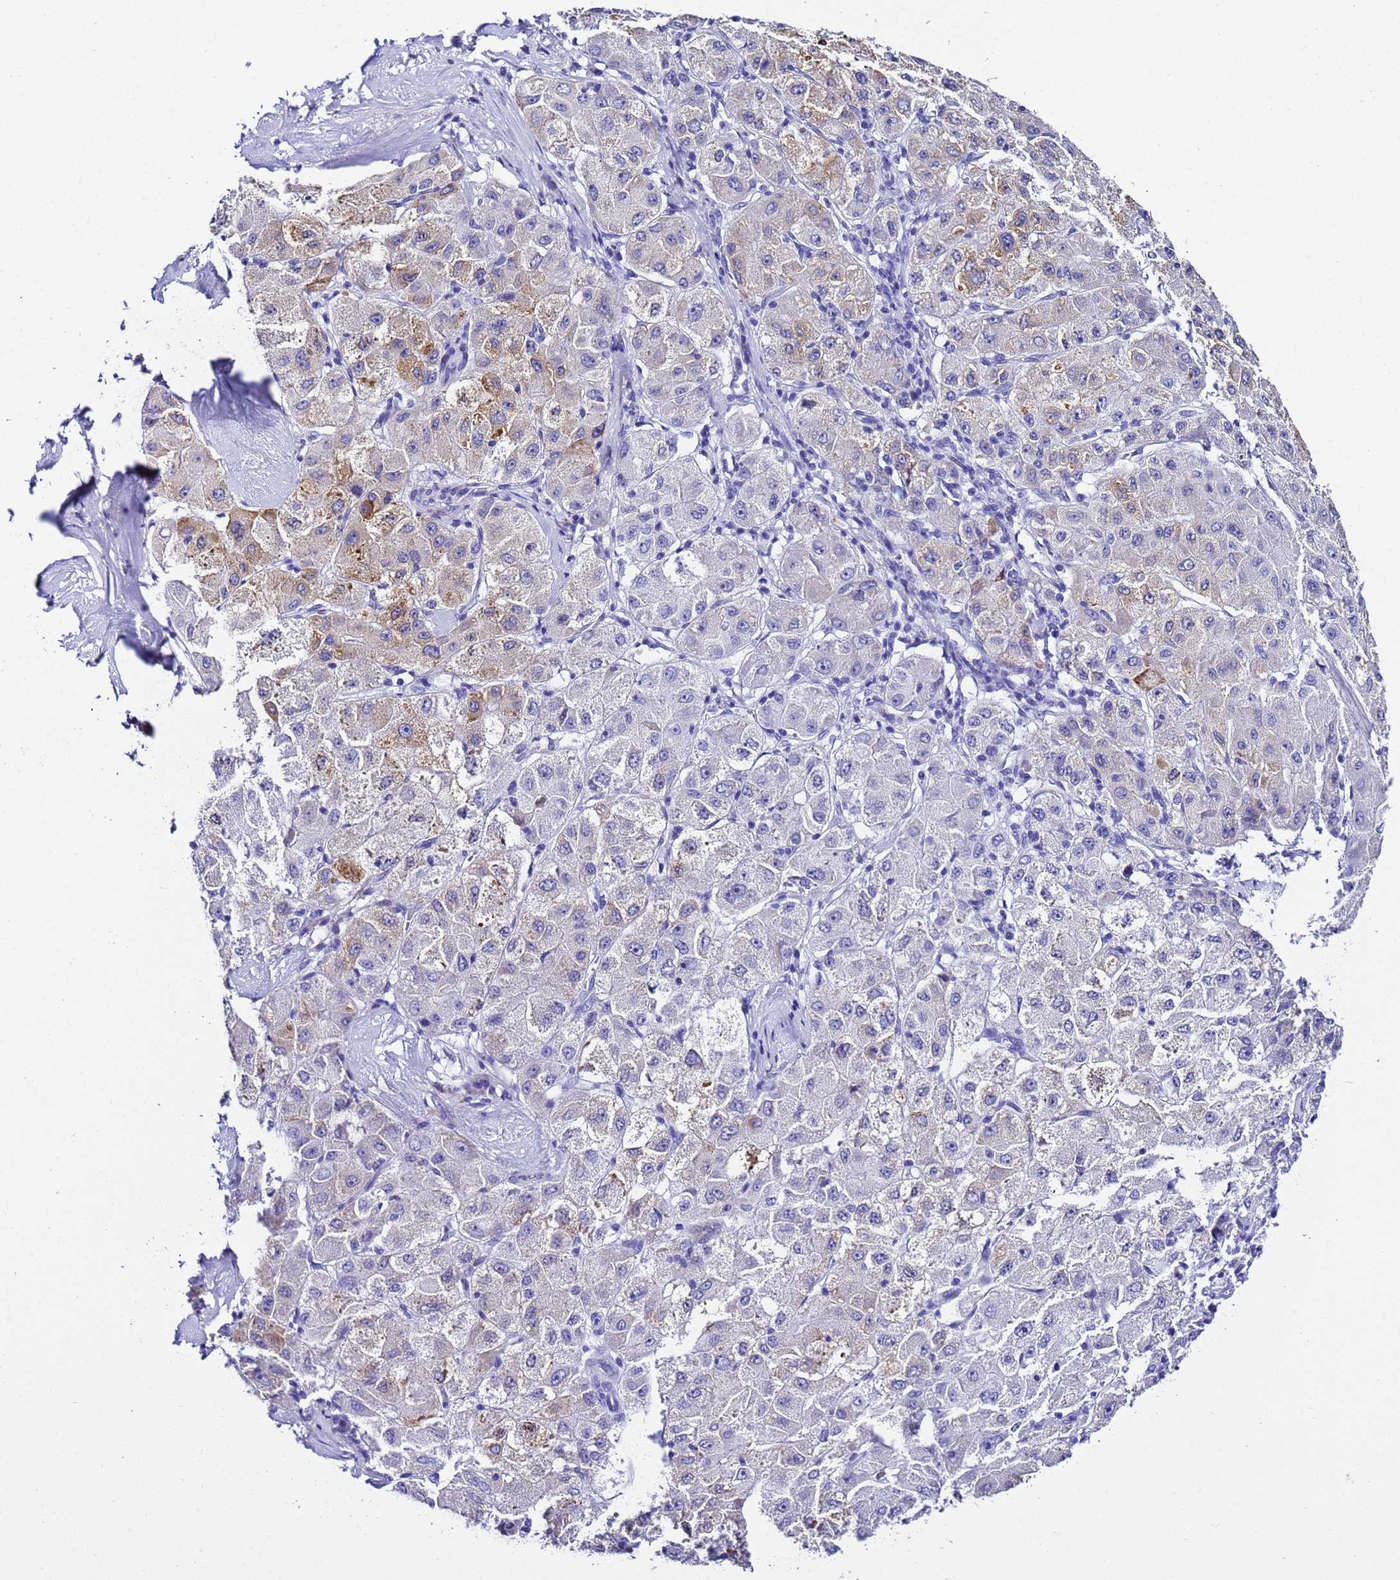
{"staining": {"intensity": "moderate", "quantity": "<25%", "location": "cytoplasmic/membranous"}, "tissue": "liver cancer", "cell_type": "Tumor cells", "image_type": "cancer", "snomed": [{"axis": "morphology", "description": "Carcinoma, Hepatocellular, NOS"}, {"axis": "topography", "description": "Liver"}], "caption": "Hepatocellular carcinoma (liver) stained with immunohistochemistry reveals moderate cytoplasmic/membranous staining in about <25% of tumor cells.", "gene": "UGT2B10", "patient": {"sex": "male", "age": 80}}